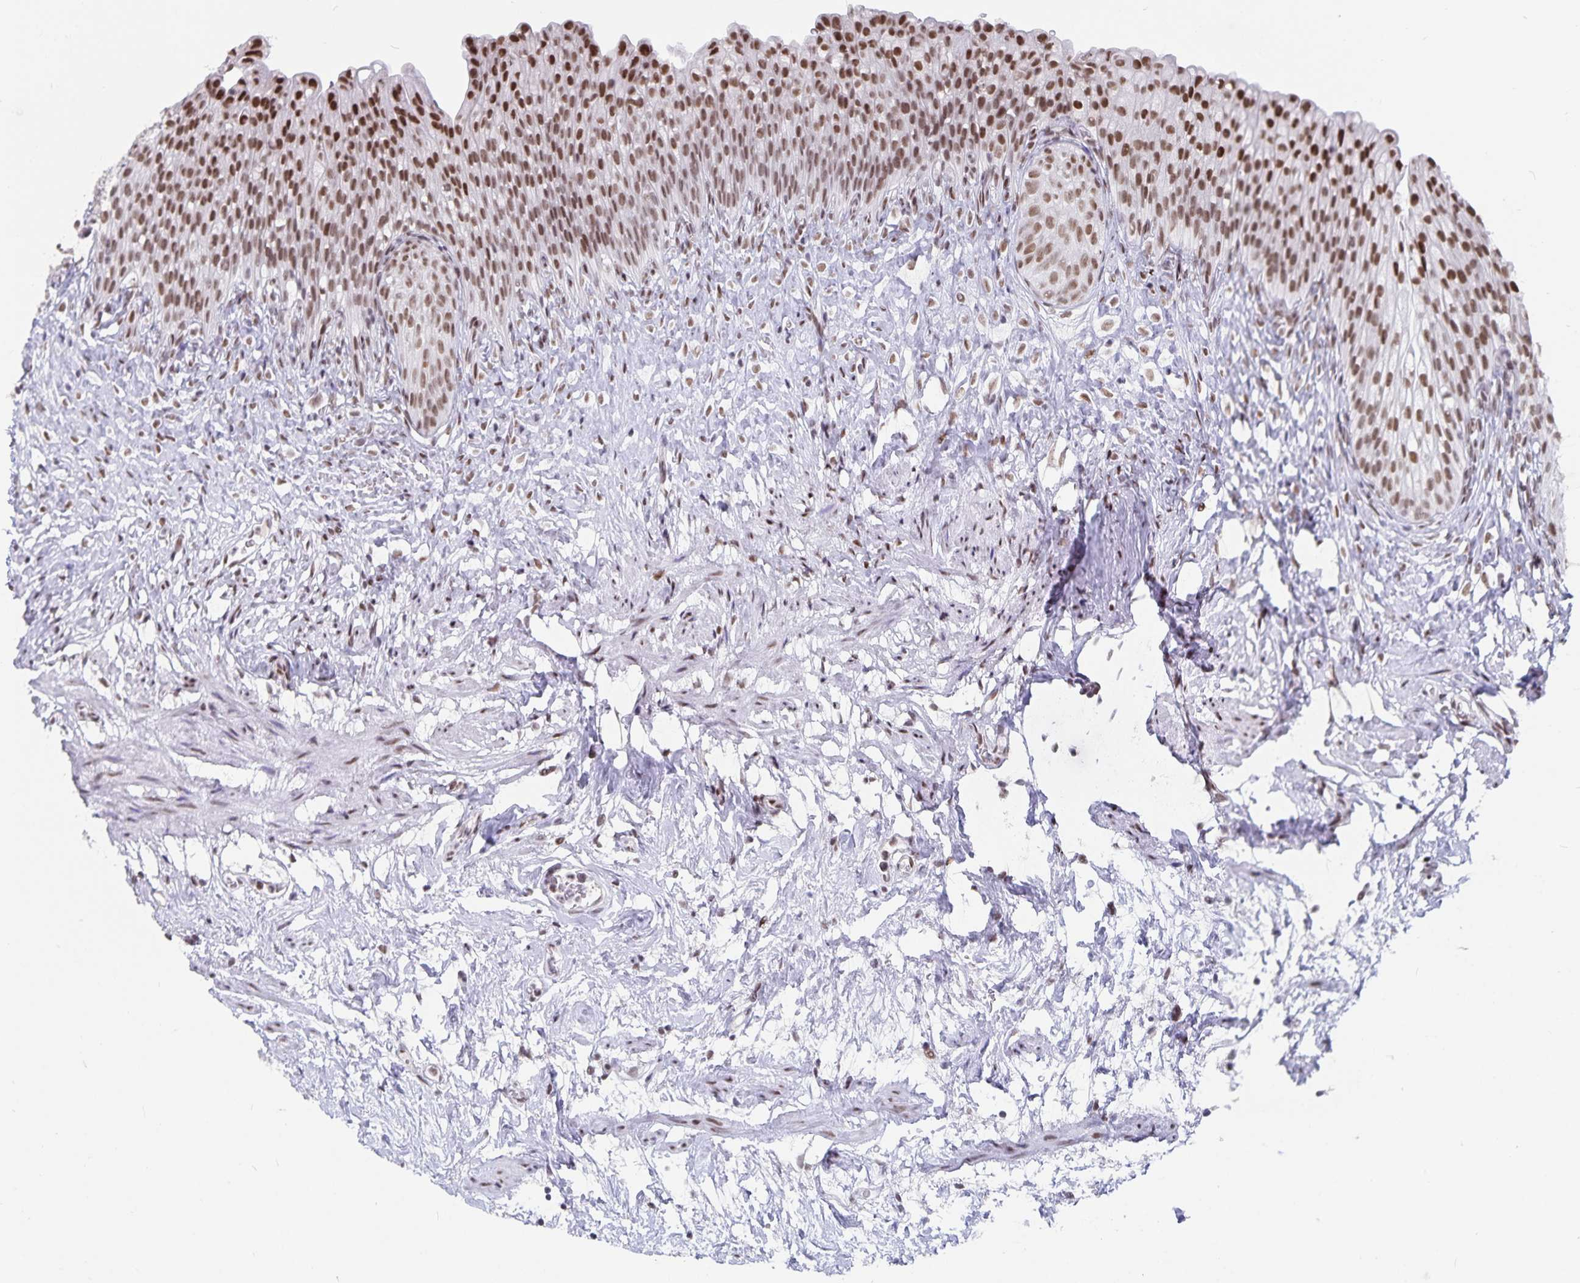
{"staining": {"intensity": "moderate", "quantity": ">75%", "location": "nuclear"}, "tissue": "urinary bladder", "cell_type": "Urothelial cells", "image_type": "normal", "snomed": [{"axis": "morphology", "description": "Normal tissue, NOS"}, {"axis": "topography", "description": "Urinary bladder"}, {"axis": "topography", "description": "Prostate"}], "caption": "An image showing moderate nuclear positivity in approximately >75% of urothelial cells in unremarkable urinary bladder, as visualized by brown immunohistochemical staining.", "gene": "PBX2", "patient": {"sex": "male", "age": 76}}